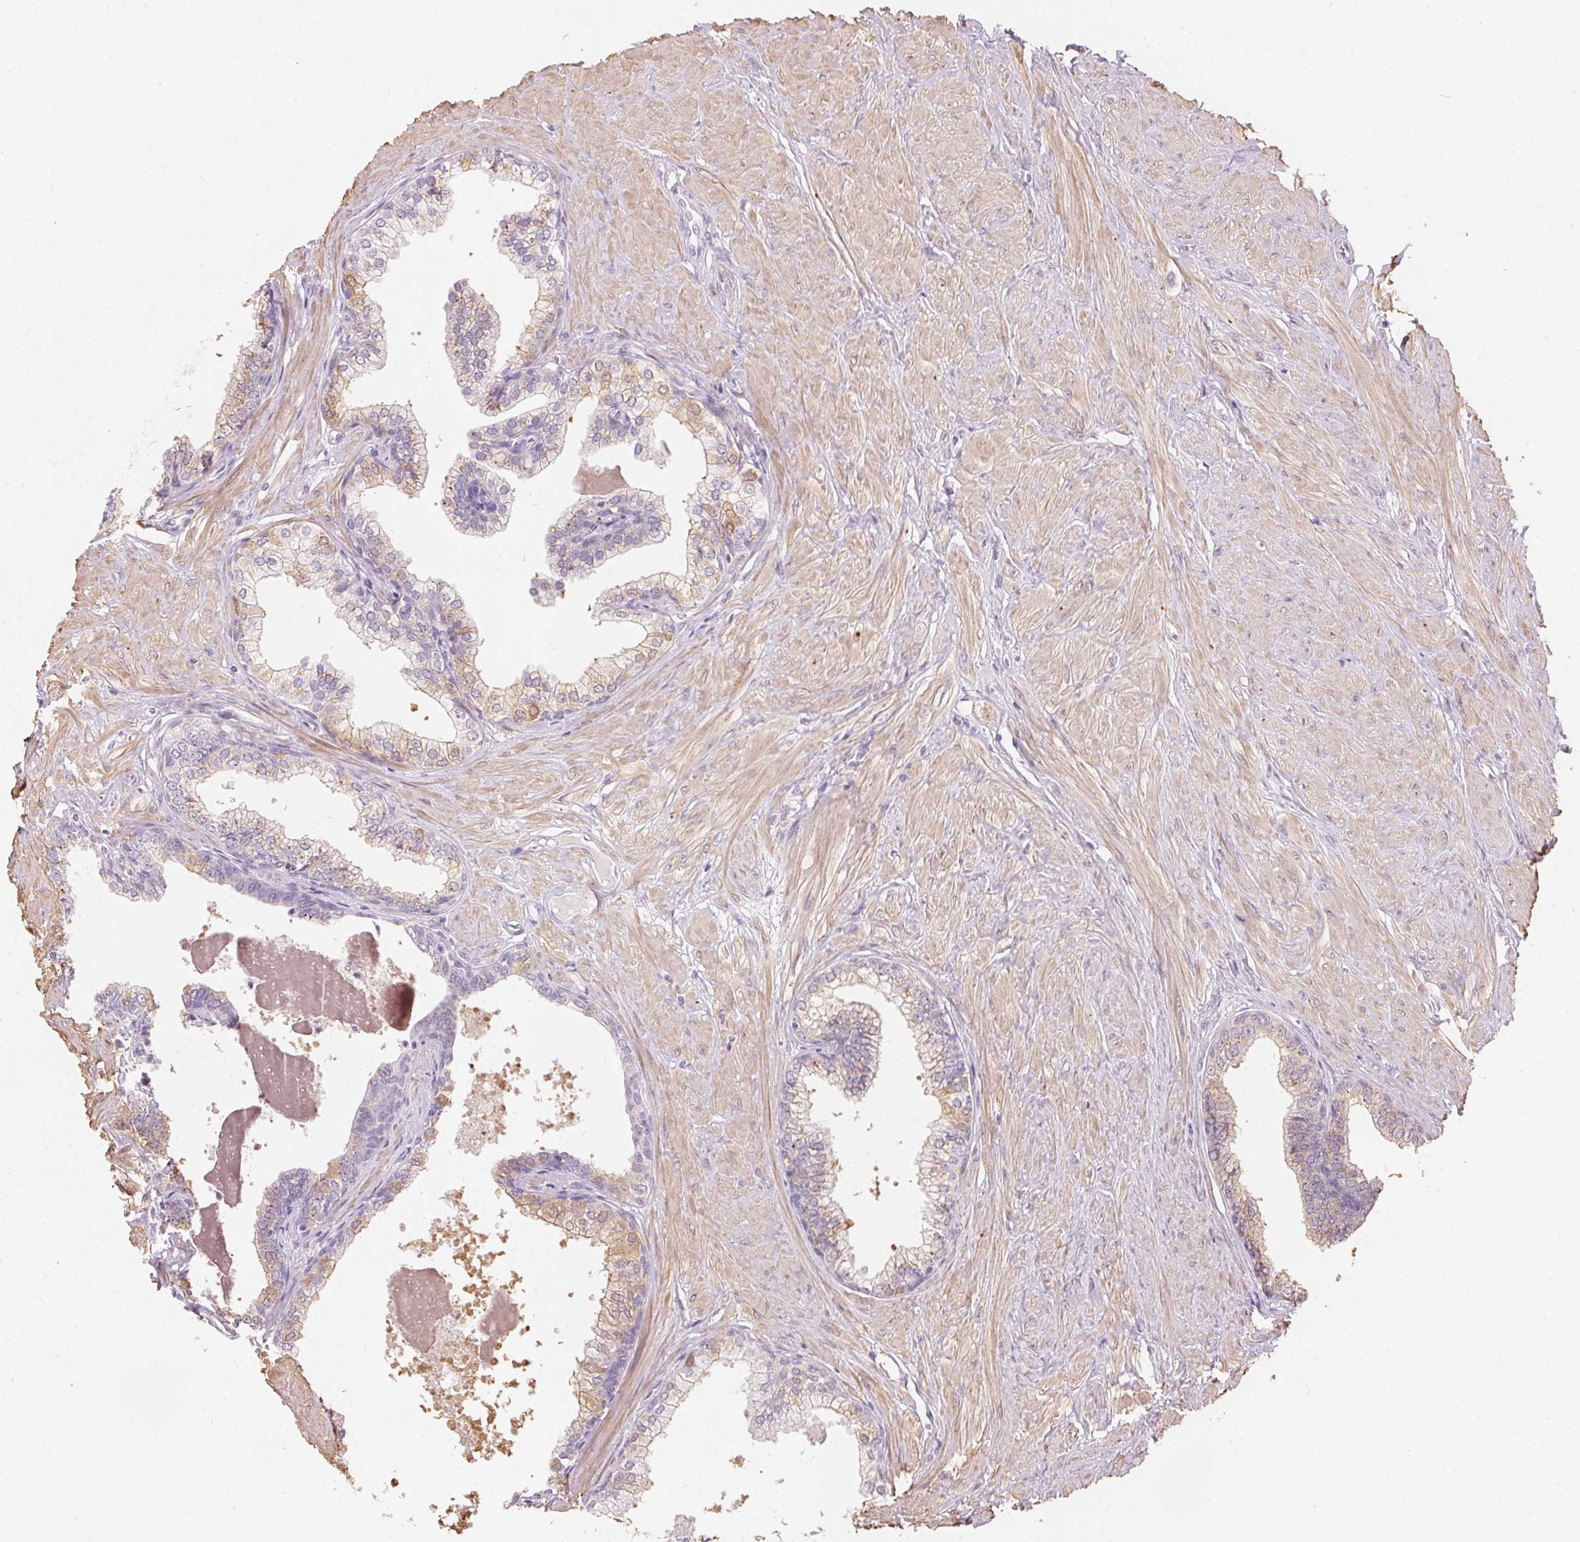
{"staining": {"intensity": "weak", "quantity": ">75%", "location": "cytoplasmic/membranous"}, "tissue": "prostate", "cell_type": "Glandular cells", "image_type": "normal", "snomed": [{"axis": "morphology", "description": "Normal tissue, NOS"}, {"axis": "topography", "description": "Prostate"}, {"axis": "topography", "description": "Peripheral nerve tissue"}], "caption": "High-power microscopy captured an immunohistochemistry (IHC) image of benign prostate, revealing weak cytoplasmic/membranous positivity in approximately >75% of glandular cells.", "gene": "DRAM2", "patient": {"sex": "male", "age": 55}}